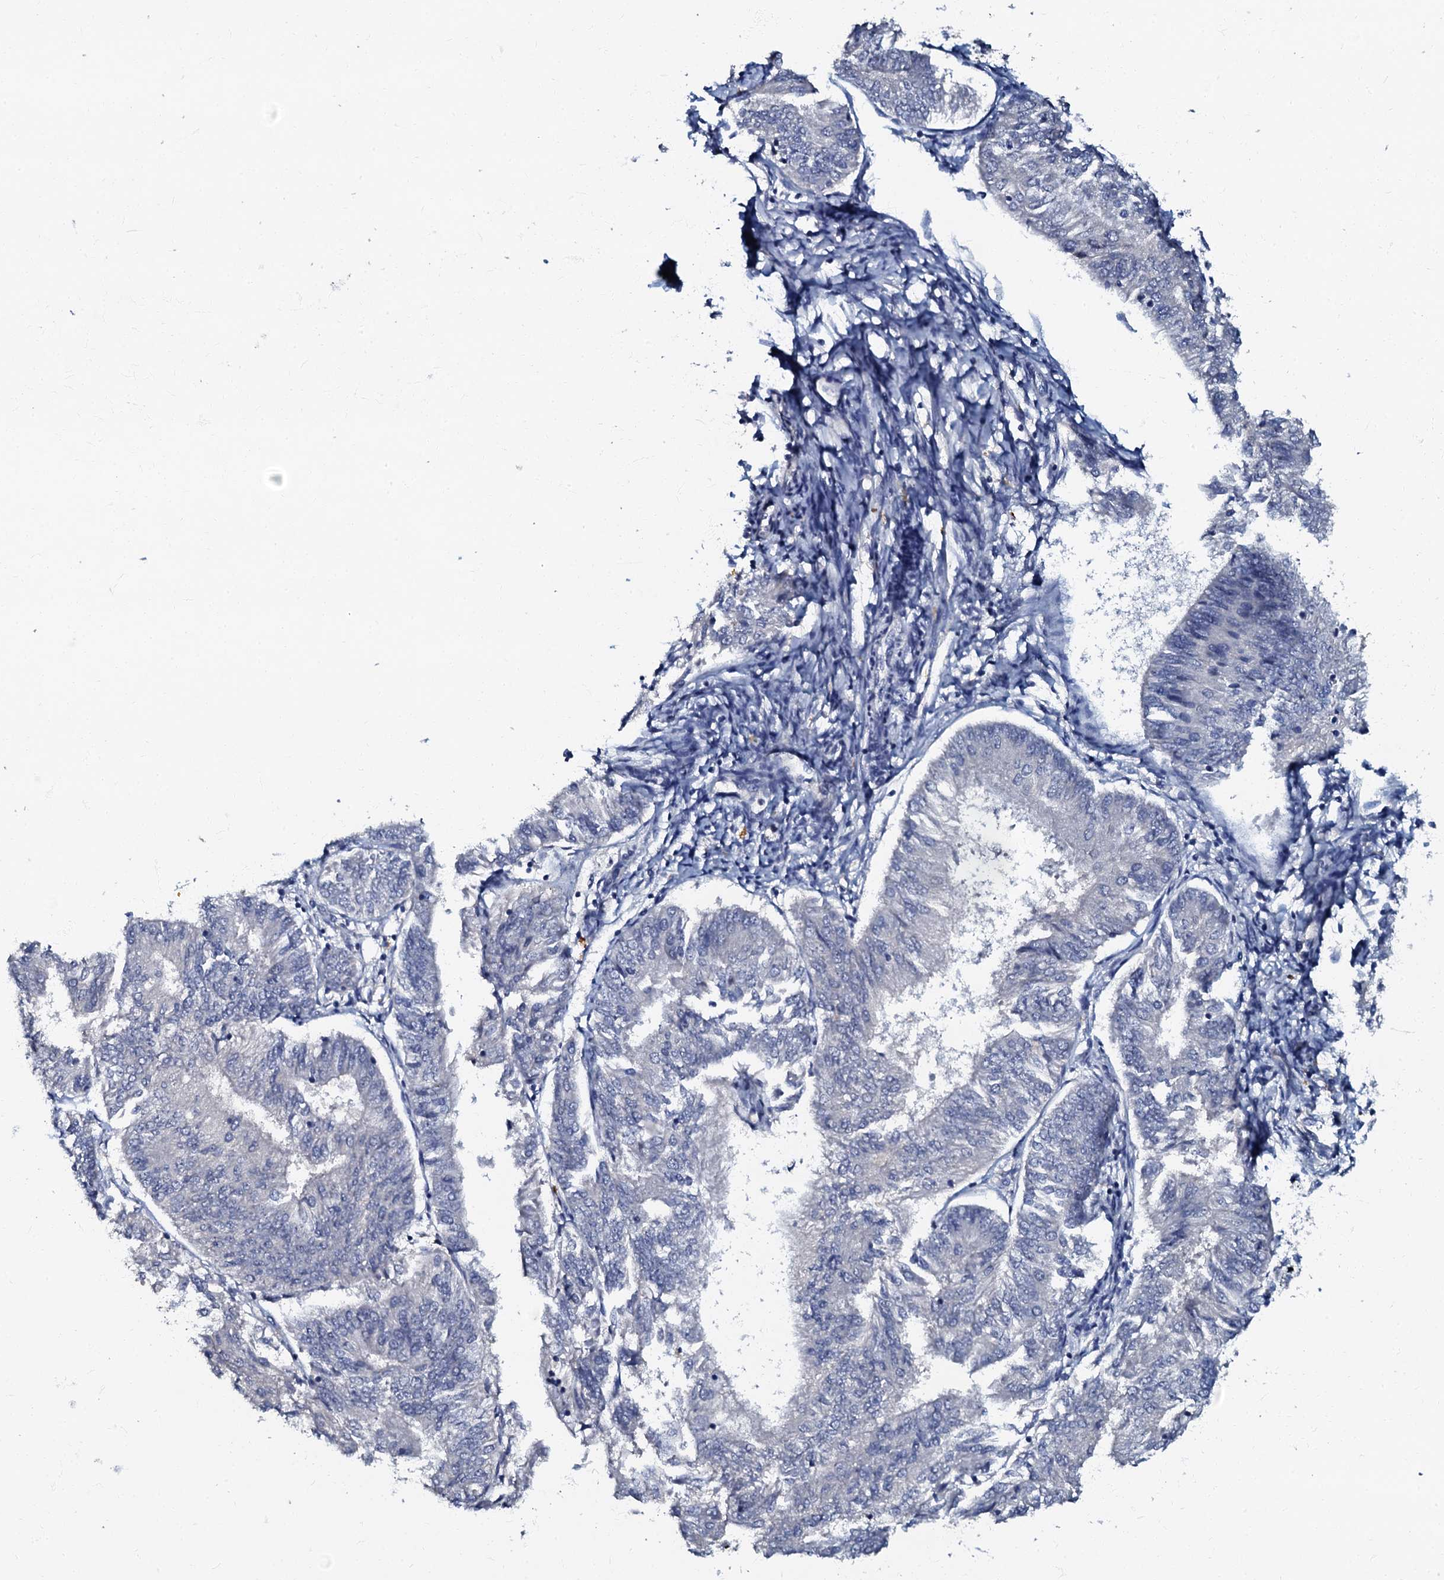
{"staining": {"intensity": "negative", "quantity": "none", "location": "none"}, "tissue": "endometrial cancer", "cell_type": "Tumor cells", "image_type": "cancer", "snomed": [{"axis": "morphology", "description": "Adenocarcinoma, NOS"}, {"axis": "topography", "description": "Endometrium"}], "caption": "An image of endometrial cancer stained for a protein reveals no brown staining in tumor cells.", "gene": "OLAH", "patient": {"sex": "female", "age": 58}}